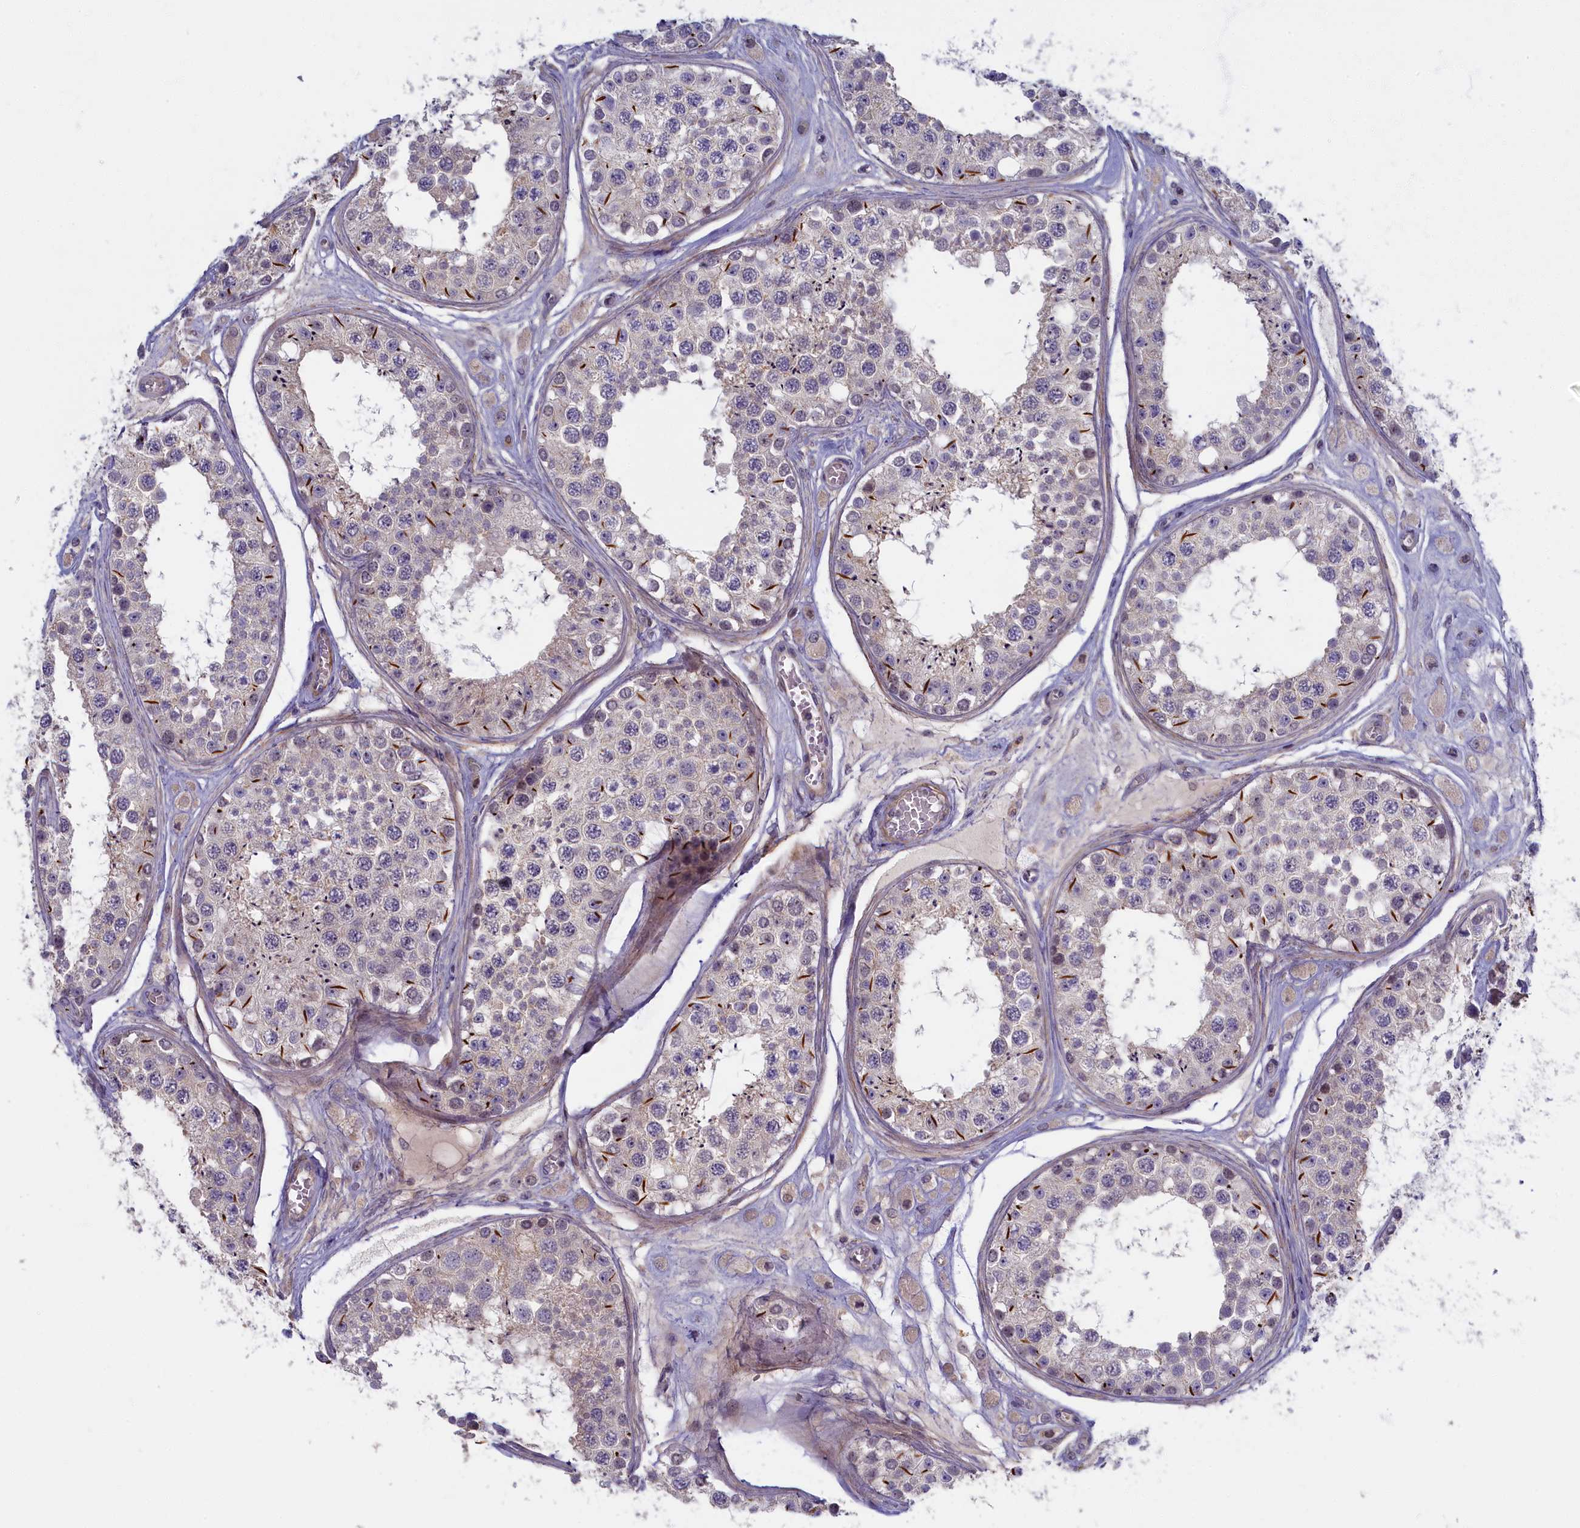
{"staining": {"intensity": "negative", "quantity": "none", "location": "none"}, "tissue": "testis", "cell_type": "Cells in seminiferous ducts", "image_type": "normal", "snomed": [{"axis": "morphology", "description": "Normal tissue, NOS"}, {"axis": "topography", "description": "Testis"}], "caption": "High magnification brightfield microscopy of benign testis stained with DAB (brown) and counterstained with hematoxylin (blue): cells in seminiferous ducts show no significant staining. Nuclei are stained in blue.", "gene": "TRPM4", "patient": {"sex": "male", "age": 25}}